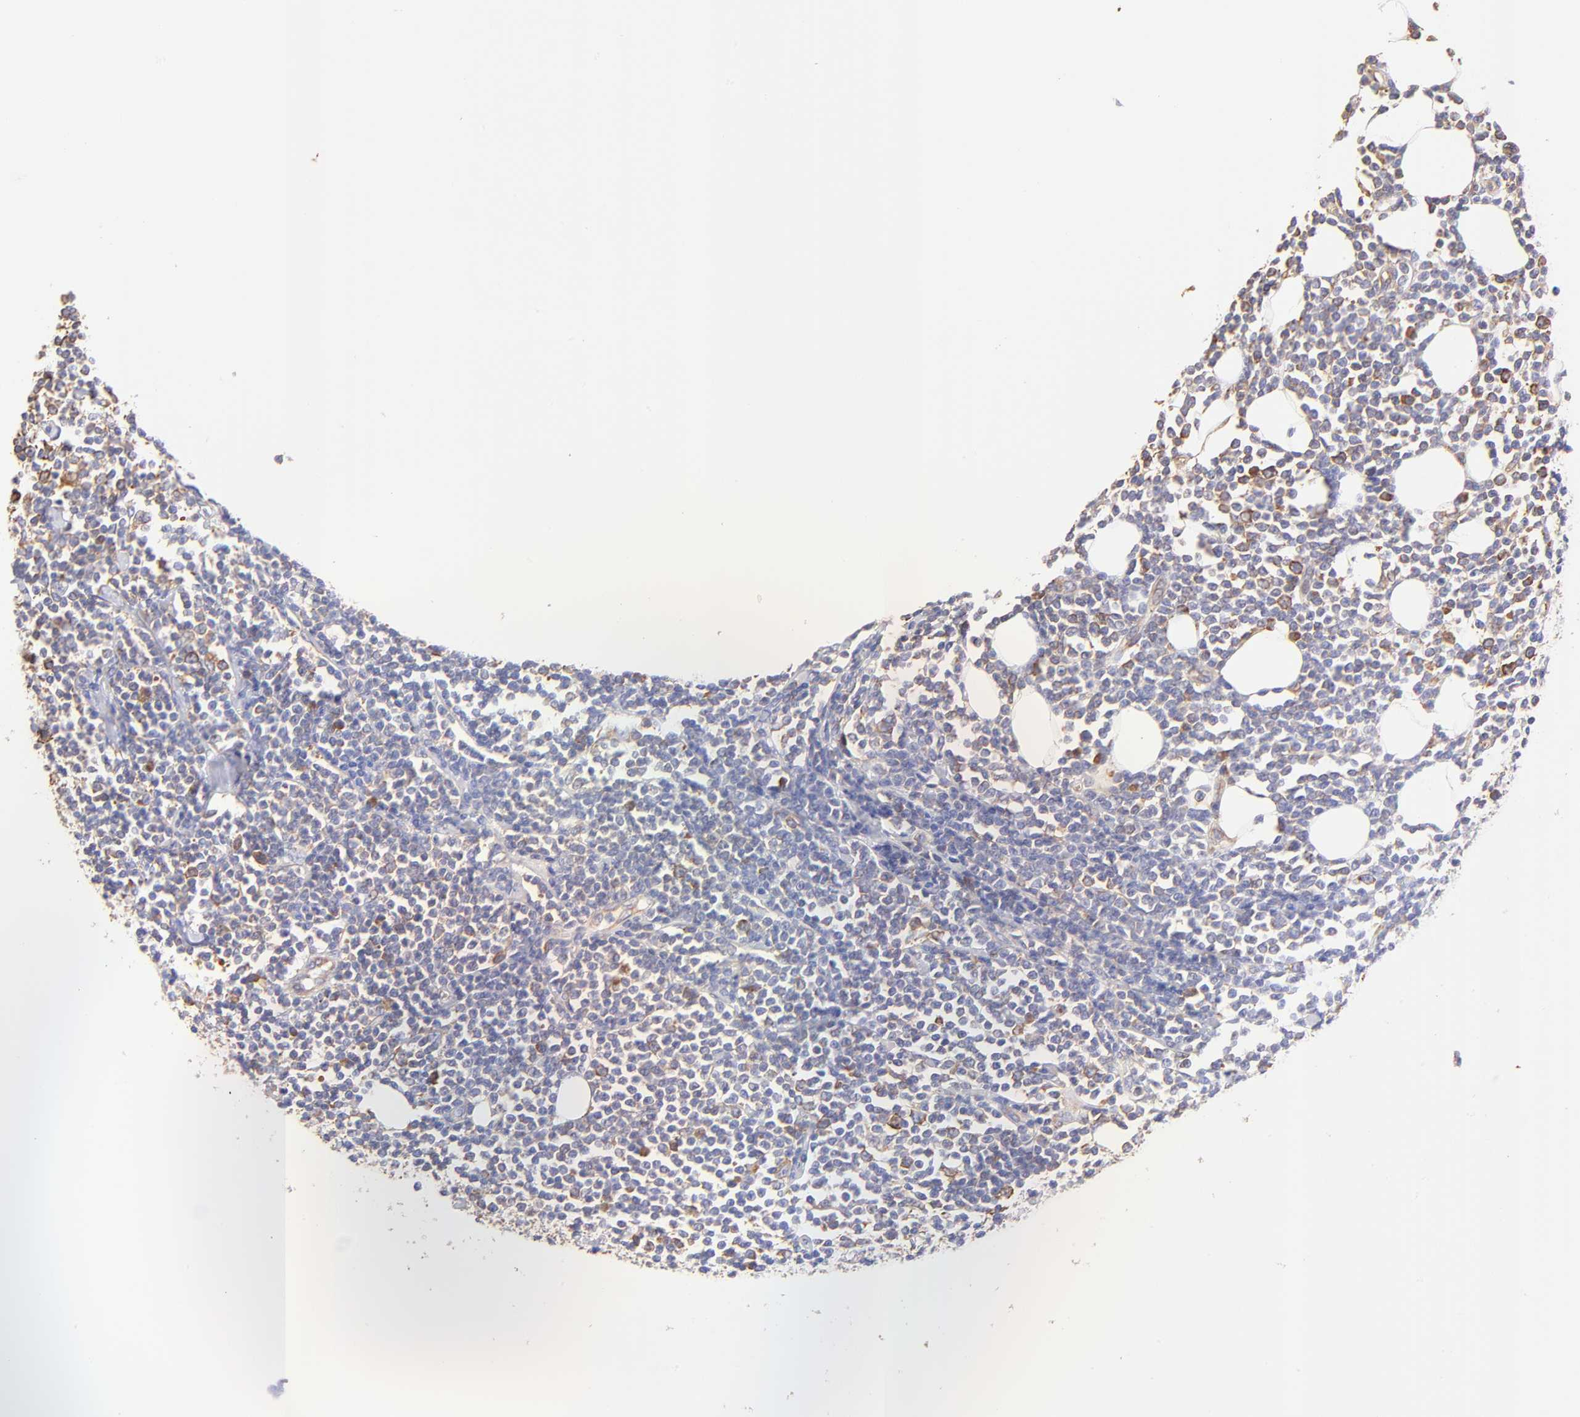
{"staining": {"intensity": "weak", "quantity": "<25%", "location": "cytoplasmic/membranous"}, "tissue": "lymphoma", "cell_type": "Tumor cells", "image_type": "cancer", "snomed": [{"axis": "morphology", "description": "Malignant lymphoma, non-Hodgkin's type, Low grade"}, {"axis": "topography", "description": "Soft tissue"}], "caption": "A high-resolution photomicrograph shows IHC staining of malignant lymphoma, non-Hodgkin's type (low-grade), which shows no significant expression in tumor cells.", "gene": "RPL30", "patient": {"sex": "male", "age": 92}}